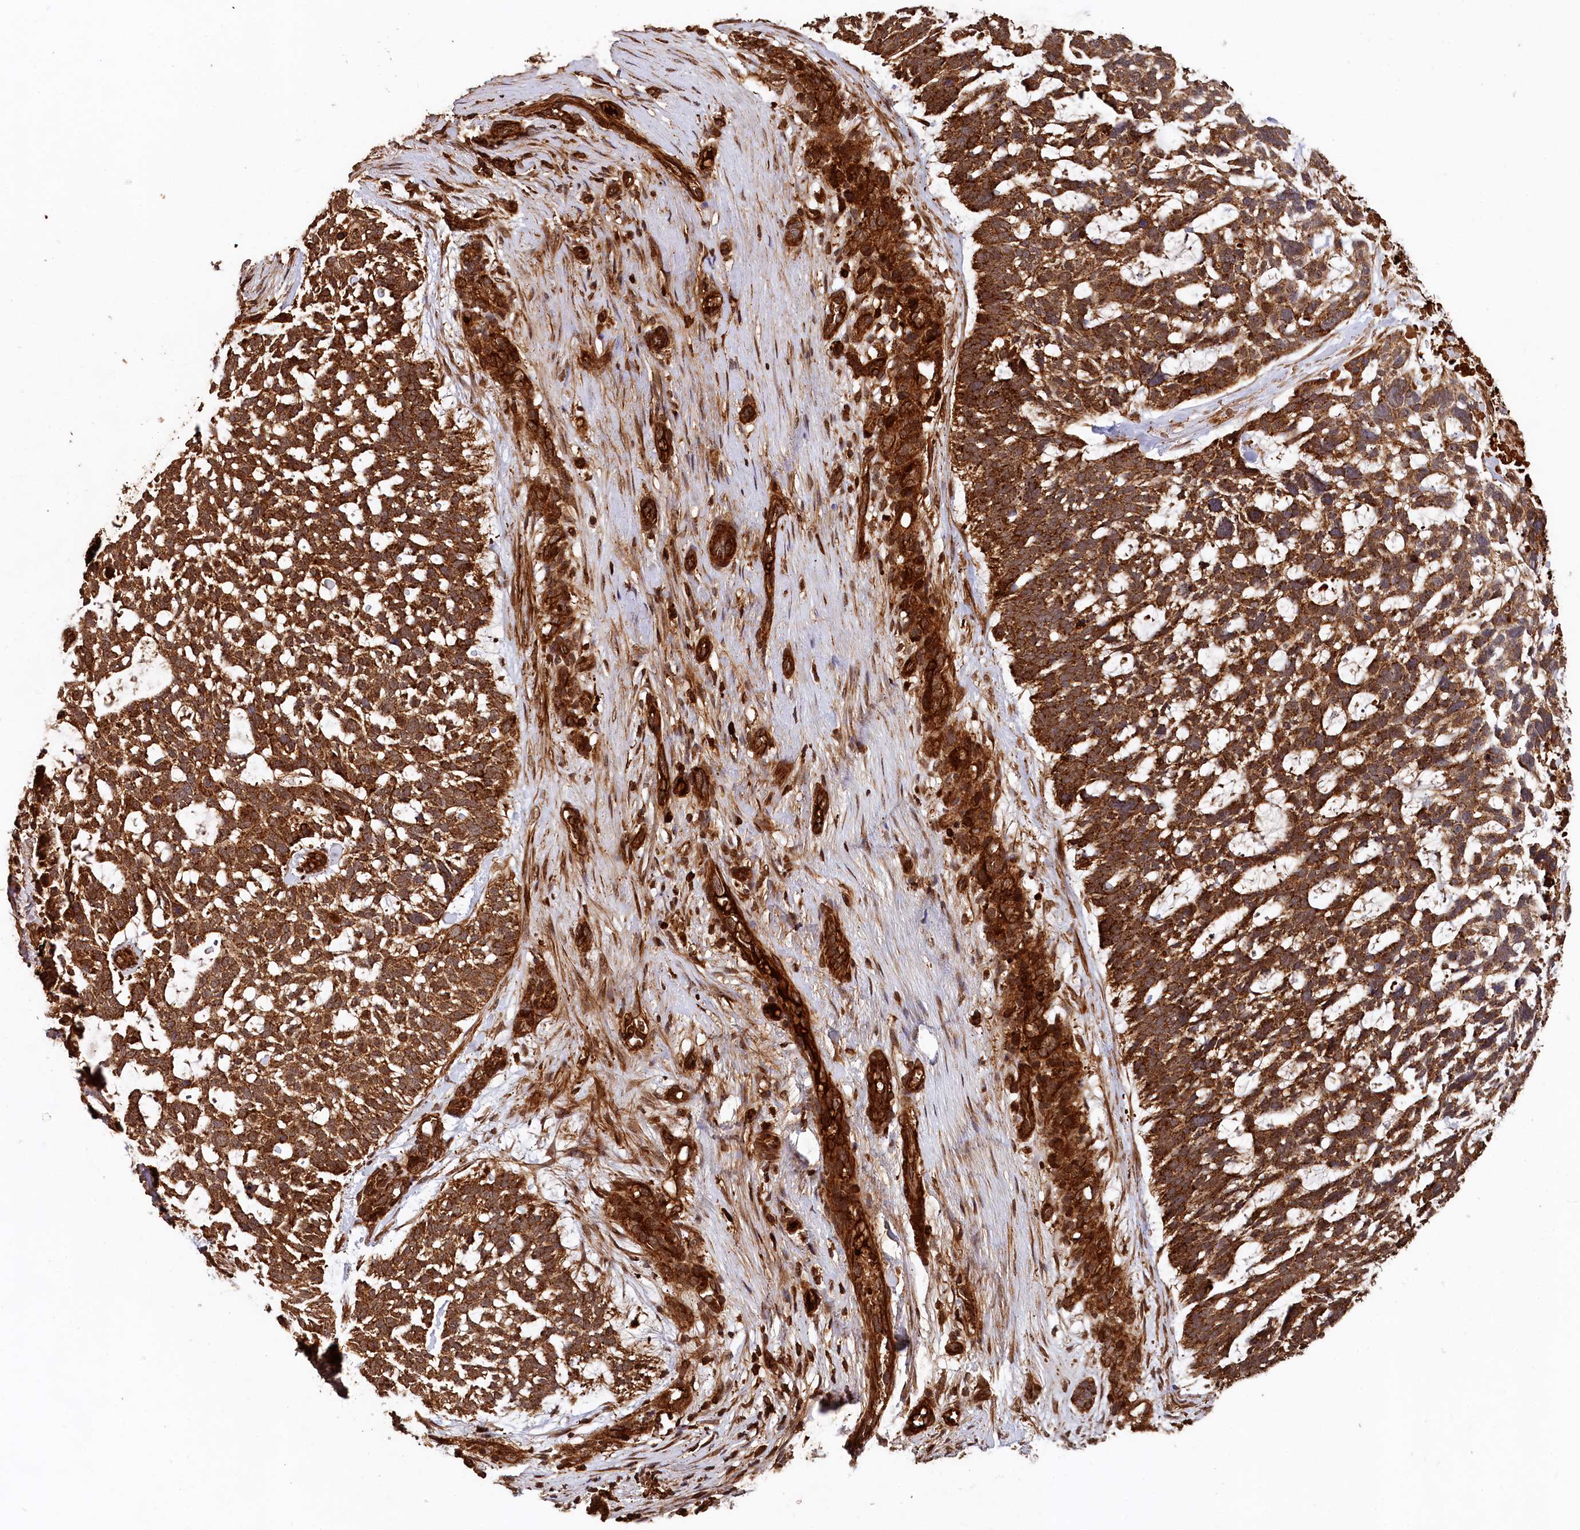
{"staining": {"intensity": "moderate", "quantity": ">75%", "location": "cytoplasmic/membranous"}, "tissue": "skin cancer", "cell_type": "Tumor cells", "image_type": "cancer", "snomed": [{"axis": "morphology", "description": "Basal cell carcinoma"}, {"axis": "topography", "description": "Skin"}], "caption": "High-power microscopy captured an IHC histopathology image of skin cancer, revealing moderate cytoplasmic/membranous positivity in approximately >75% of tumor cells. (DAB (3,3'-diaminobenzidine) IHC, brown staining for protein, blue staining for nuclei).", "gene": "STUB1", "patient": {"sex": "male", "age": 88}}